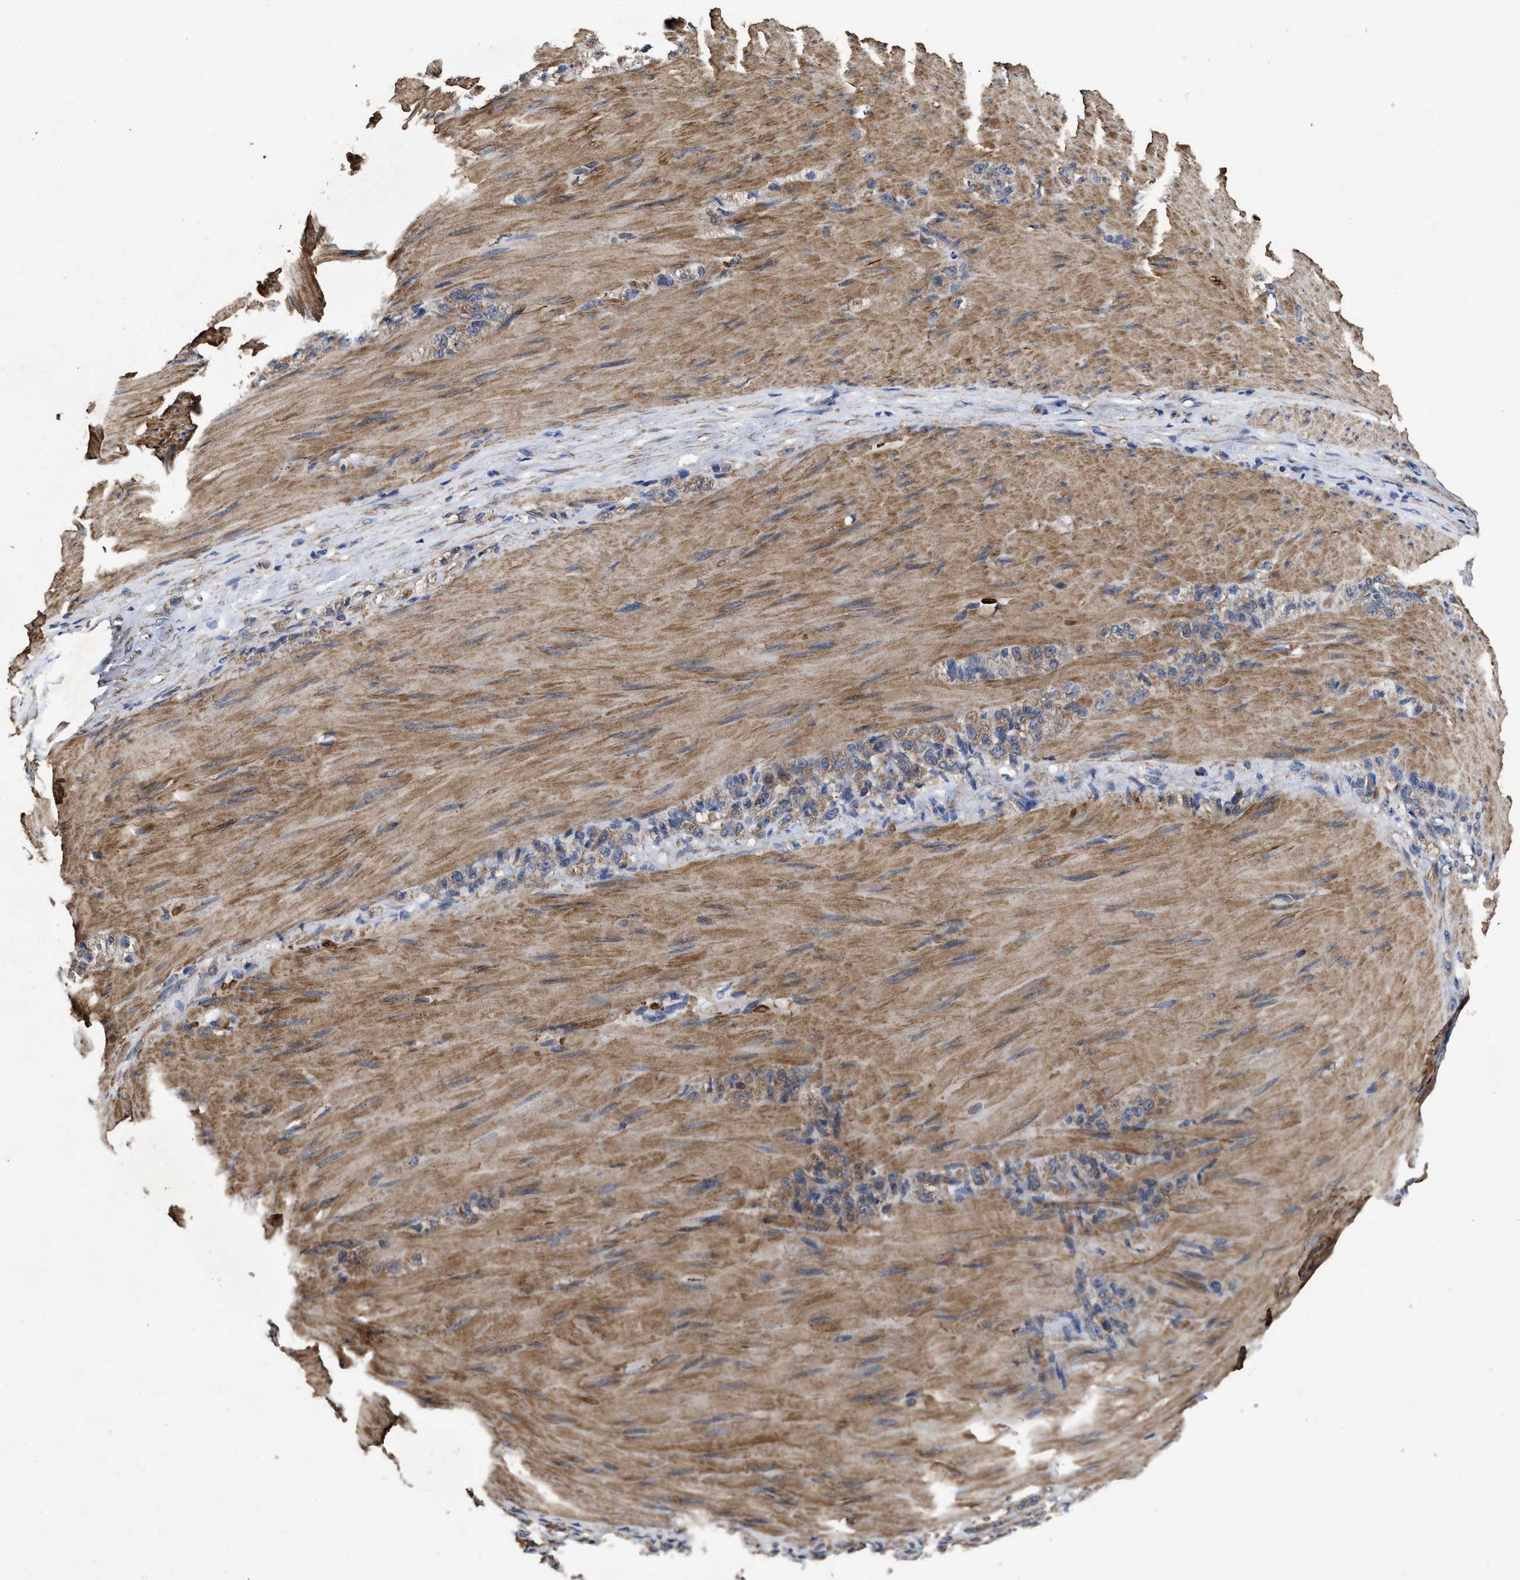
{"staining": {"intensity": "moderate", "quantity": ">75%", "location": "cytoplasmic/membranous"}, "tissue": "stomach cancer", "cell_type": "Tumor cells", "image_type": "cancer", "snomed": [{"axis": "morphology", "description": "Normal tissue, NOS"}, {"axis": "morphology", "description": "Adenocarcinoma, NOS"}, {"axis": "topography", "description": "Stomach"}], "caption": "Immunohistochemical staining of human adenocarcinoma (stomach) exhibits moderate cytoplasmic/membranous protein expression in about >75% of tumor cells.", "gene": "SFXN4", "patient": {"sex": "male", "age": 82}}